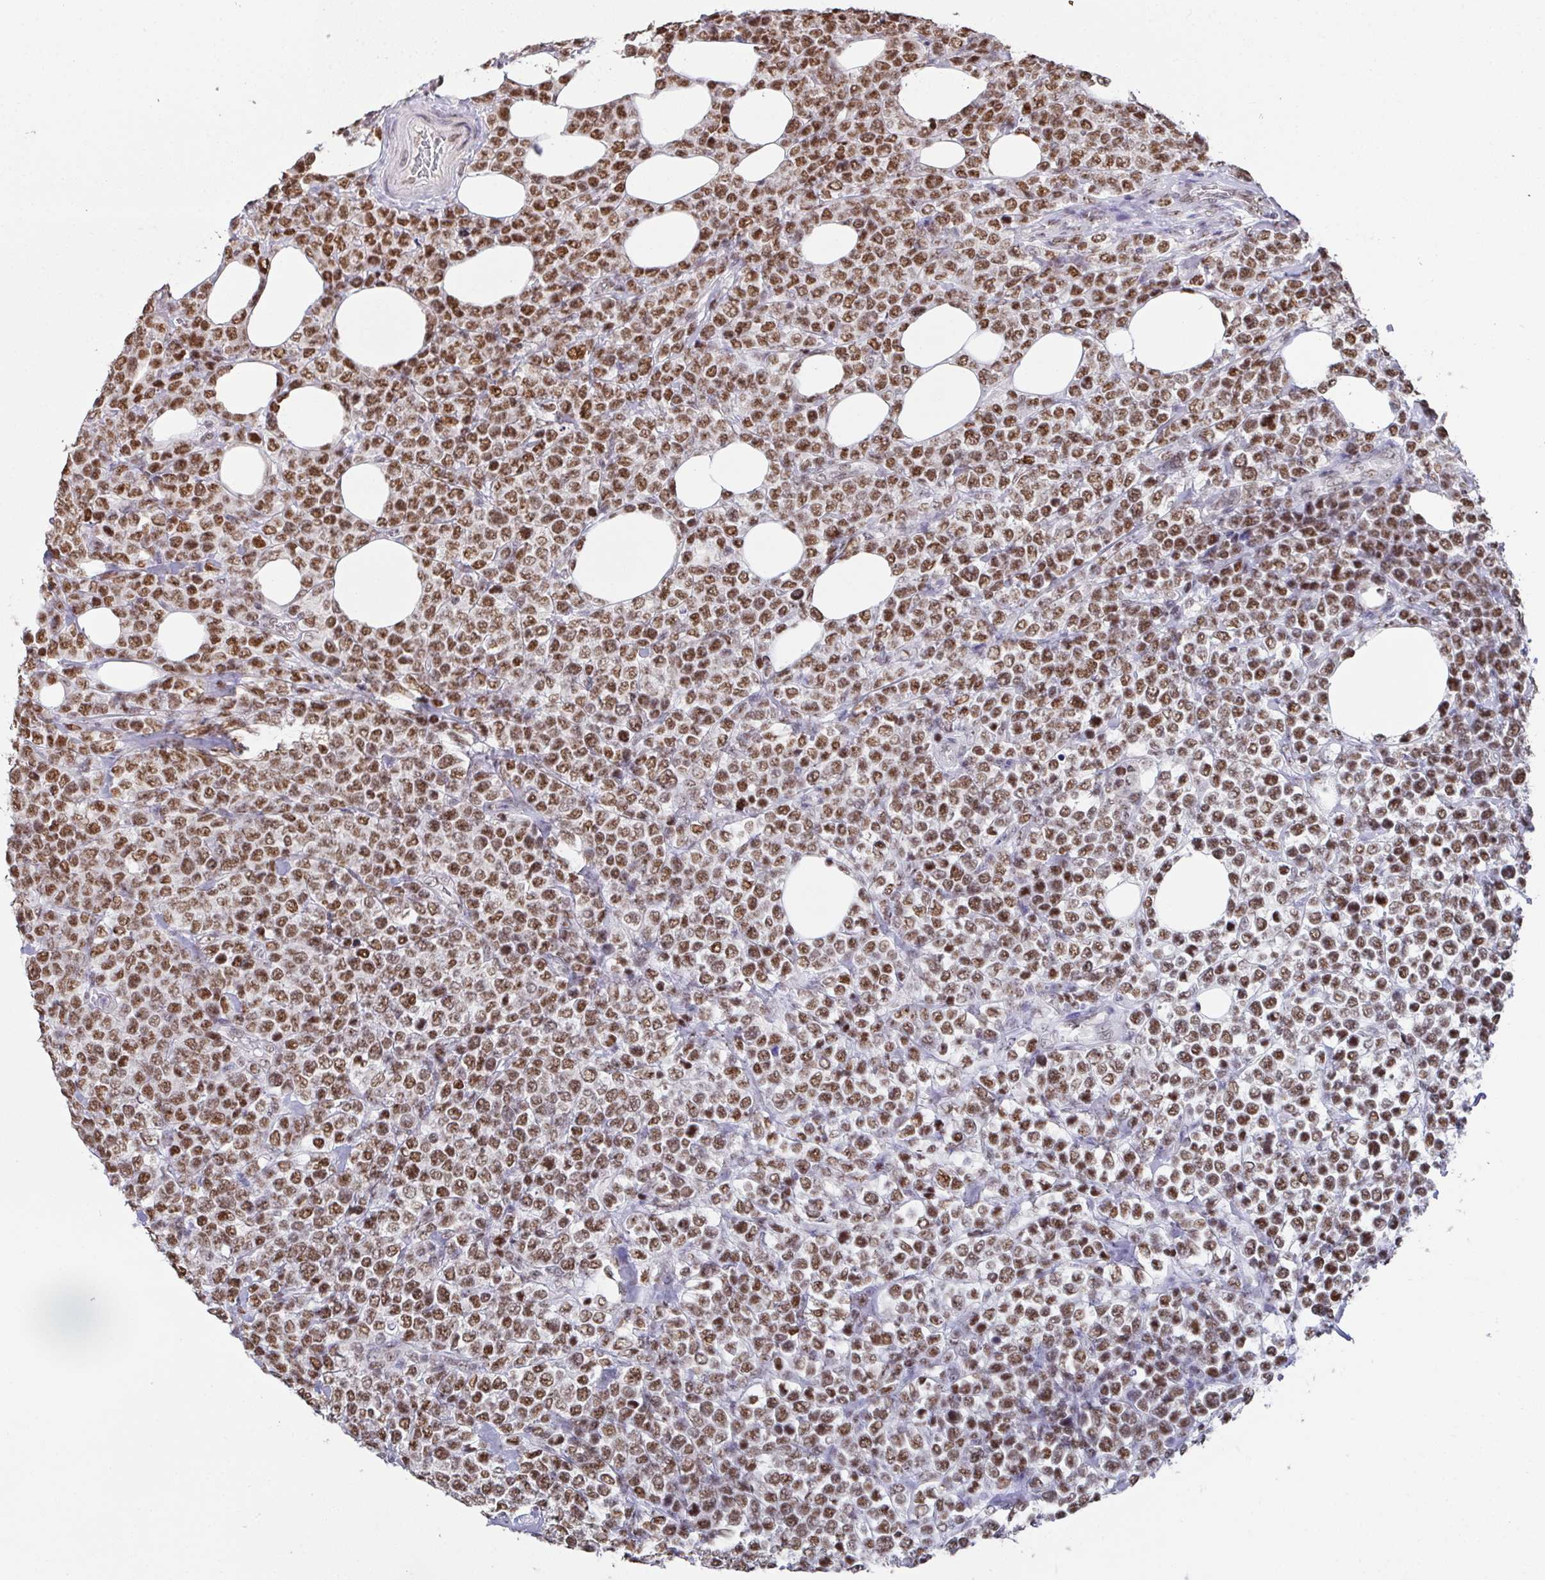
{"staining": {"intensity": "moderate", "quantity": ">75%", "location": "nuclear"}, "tissue": "lymphoma", "cell_type": "Tumor cells", "image_type": "cancer", "snomed": [{"axis": "morphology", "description": "Malignant lymphoma, non-Hodgkin's type, High grade"}, {"axis": "topography", "description": "Soft tissue"}], "caption": "DAB immunohistochemical staining of high-grade malignant lymphoma, non-Hodgkin's type reveals moderate nuclear protein staining in approximately >75% of tumor cells.", "gene": "ZNF800", "patient": {"sex": "female", "age": 56}}